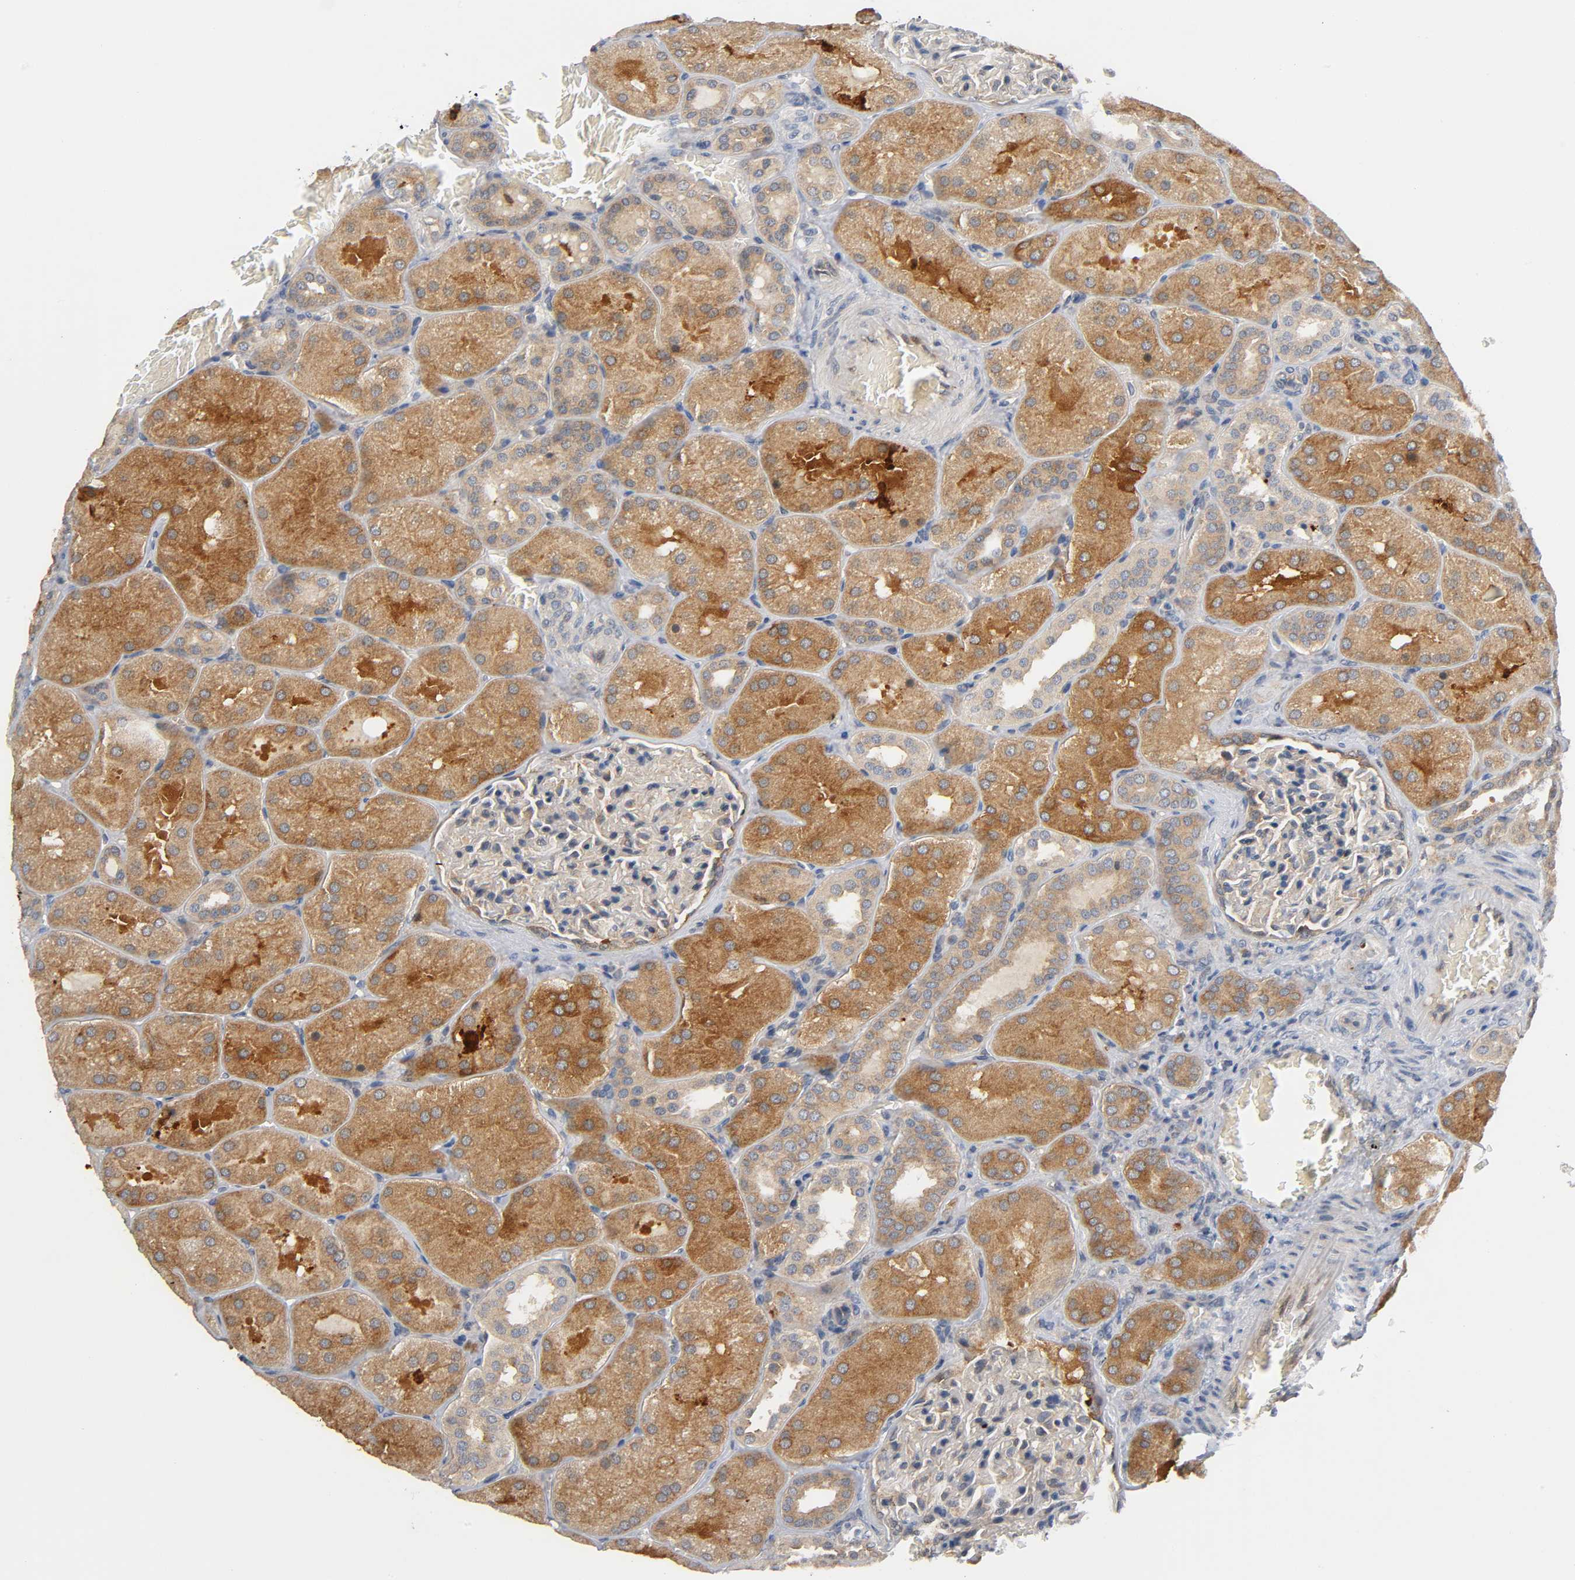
{"staining": {"intensity": "weak", "quantity": "25%-75%", "location": "cytoplasmic/membranous"}, "tissue": "kidney", "cell_type": "Cells in glomeruli", "image_type": "normal", "snomed": [{"axis": "morphology", "description": "Normal tissue, NOS"}, {"axis": "topography", "description": "Kidney"}], "caption": "A high-resolution image shows immunohistochemistry (IHC) staining of unremarkable kidney, which demonstrates weak cytoplasmic/membranous staining in about 25%-75% of cells in glomeruli. Immunohistochemistry stains the protein in brown and the nuclei are stained blue.", "gene": "HDAC6", "patient": {"sex": "male", "age": 28}}